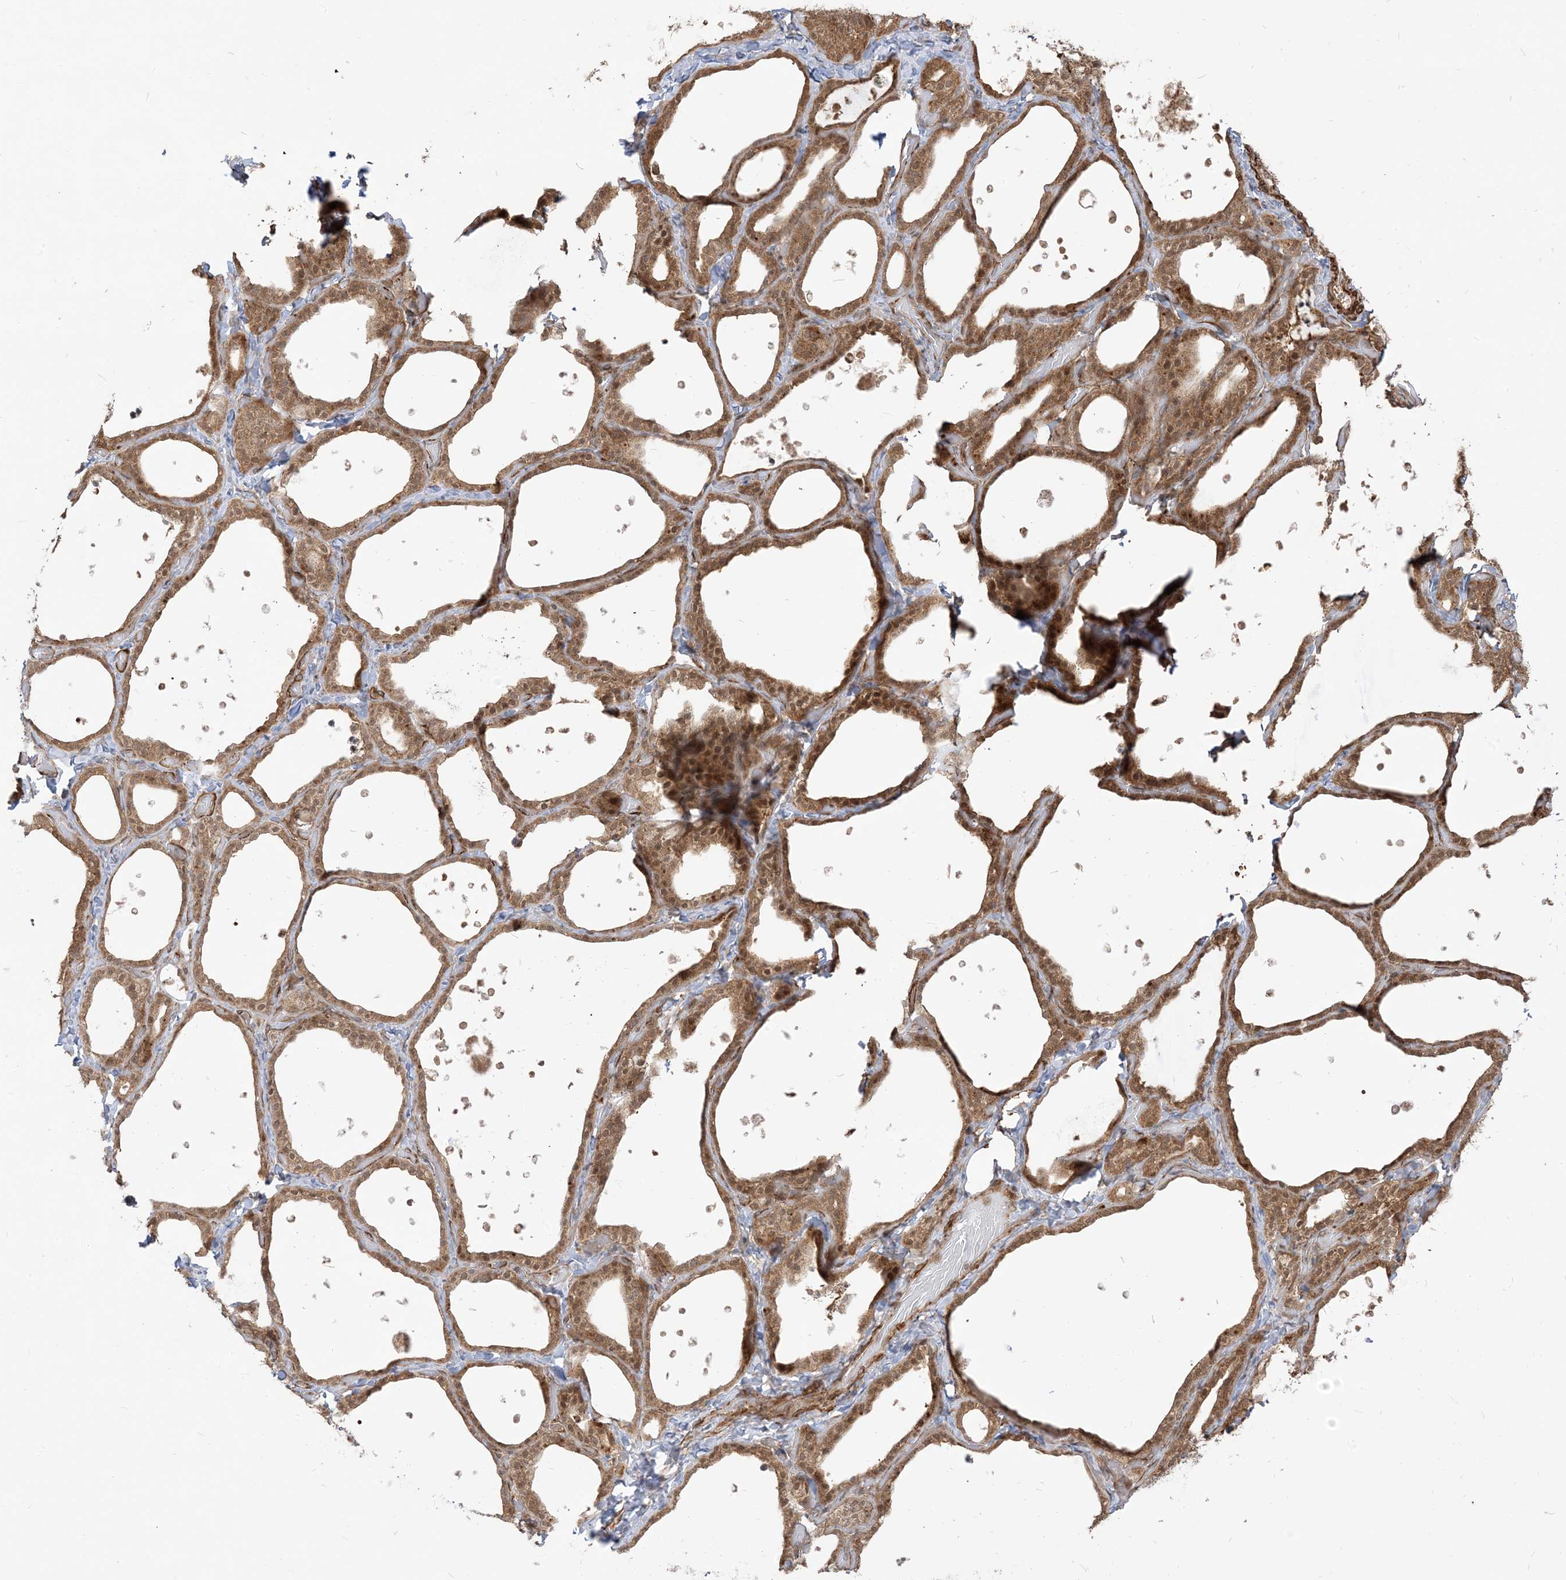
{"staining": {"intensity": "moderate", "quantity": ">75%", "location": "cytoplasmic/membranous,nuclear"}, "tissue": "thyroid gland", "cell_type": "Glandular cells", "image_type": "normal", "snomed": [{"axis": "morphology", "description": "Normal tissue, NOS"}, {"axis": "topography", "description": "Thyroid gland"}], "caption": "The image reveals immunohistochemical staining of unremarkable thyroid gland. There is moderate cytoplasmic/membranous,nuclear positivity is identified in approximately >75% of glandular cells. The protein of interest is shown in brown color, while the nuclei are stained blue.", "gene": "TBCC", "patient": {"sex": "female", "age": 44}}